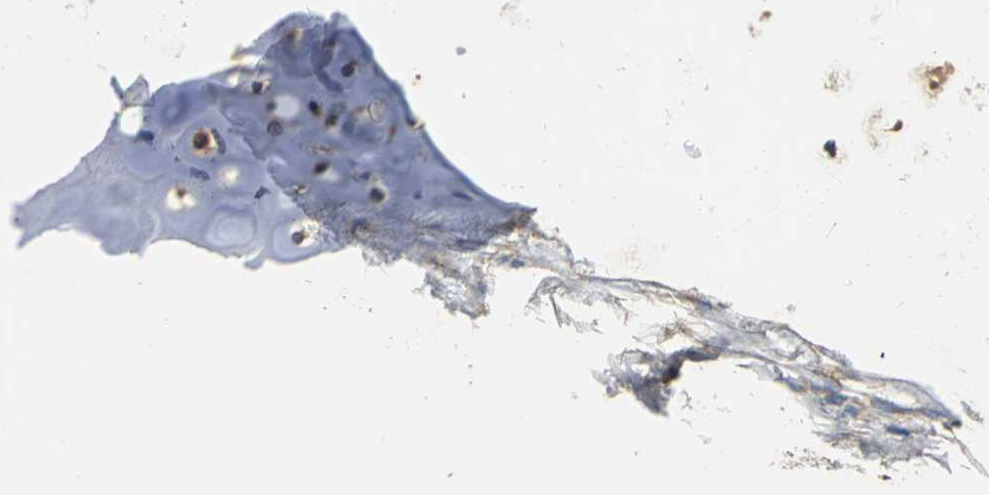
{"staining": {"intensity": "weak", "quantity": ">75%", "location": "cytoplasmic/membranous"}, "tissue": "adipose tissue", "cell_type": "Adipocytes", "image_type": "normal", "snomed": [{"axis": "morphology", "description": "Normal tissue, NOS"}, {"axis": "topography", "description": "Cartilage tissue"}, {"axis": "topography", "description": "Bronchus"}], "caption": "Immunohistochemical staining of unremarkable adipose tissue exhibits low levels of weak cytoplasmic/membranous expression in approximately >75% of adipocytes. The staining was performed using DAB (3,3'-diaminobenzidine), with brown indicating positive protein expression. Nuclei are stained blue with hematoxylin.", "gene": "IRF3", "patient": {"sex": "female", "age": 73}}